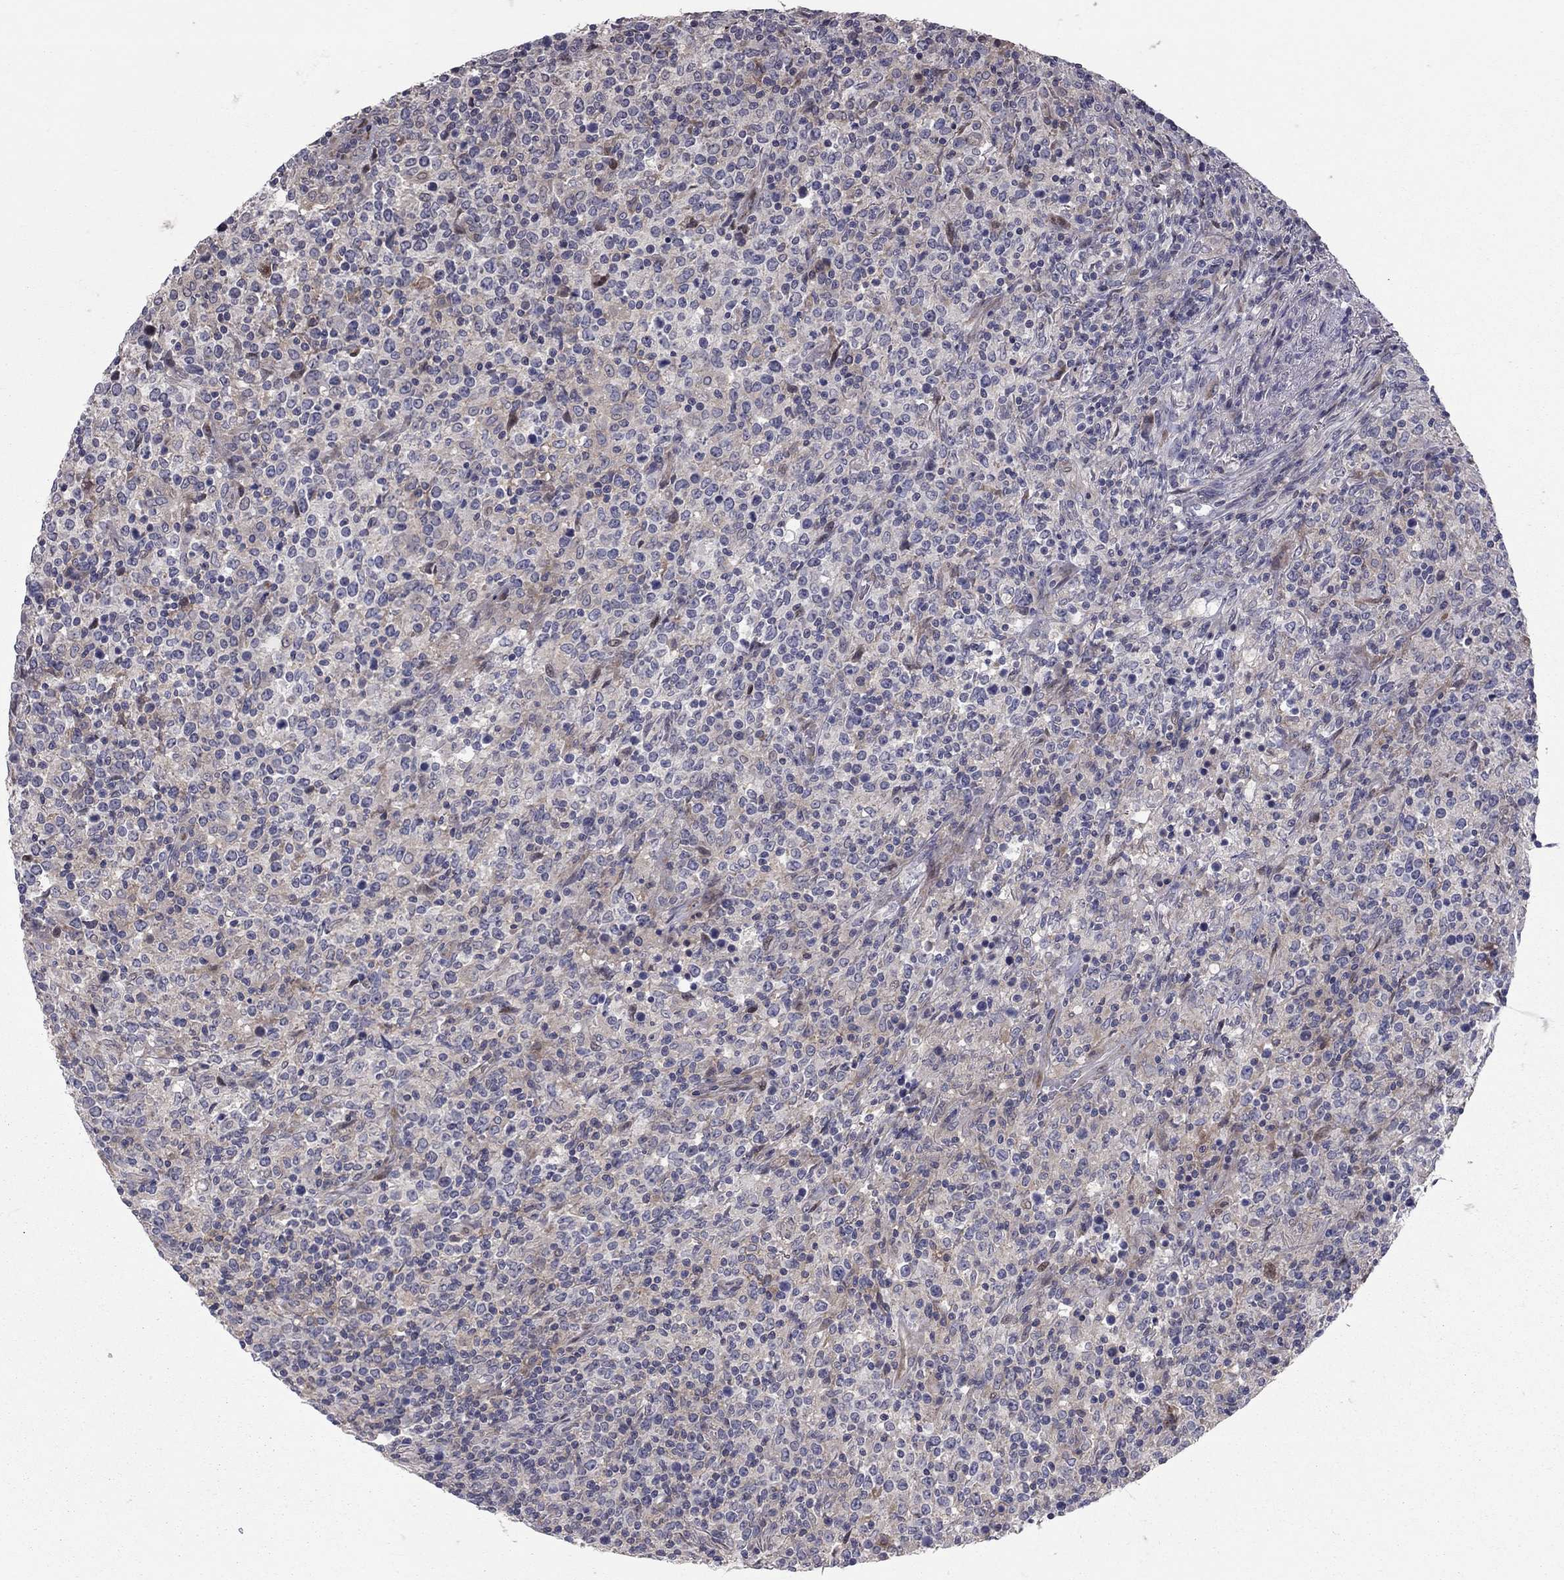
{"staining": {"intensity": "negative", "quantity": "none", "location": "none"}, "tissue": "lymphoma", "cell_type": "Tumor cells", "image_type": "cancer", "snomed": [{"axis": "morphology", "description": "Malignant lymphoma, non-Hodgkin's type, High grade"}, {"axis": "topography", "description": "Lung"}], "caption": "Histopathology image shows no protein expression in tumor cells of high-grade malignant lymphoma, non-Hodgkin's type tissue.", "gene": "DUSP7", "patient": {"sex": "male", "age": 79}}